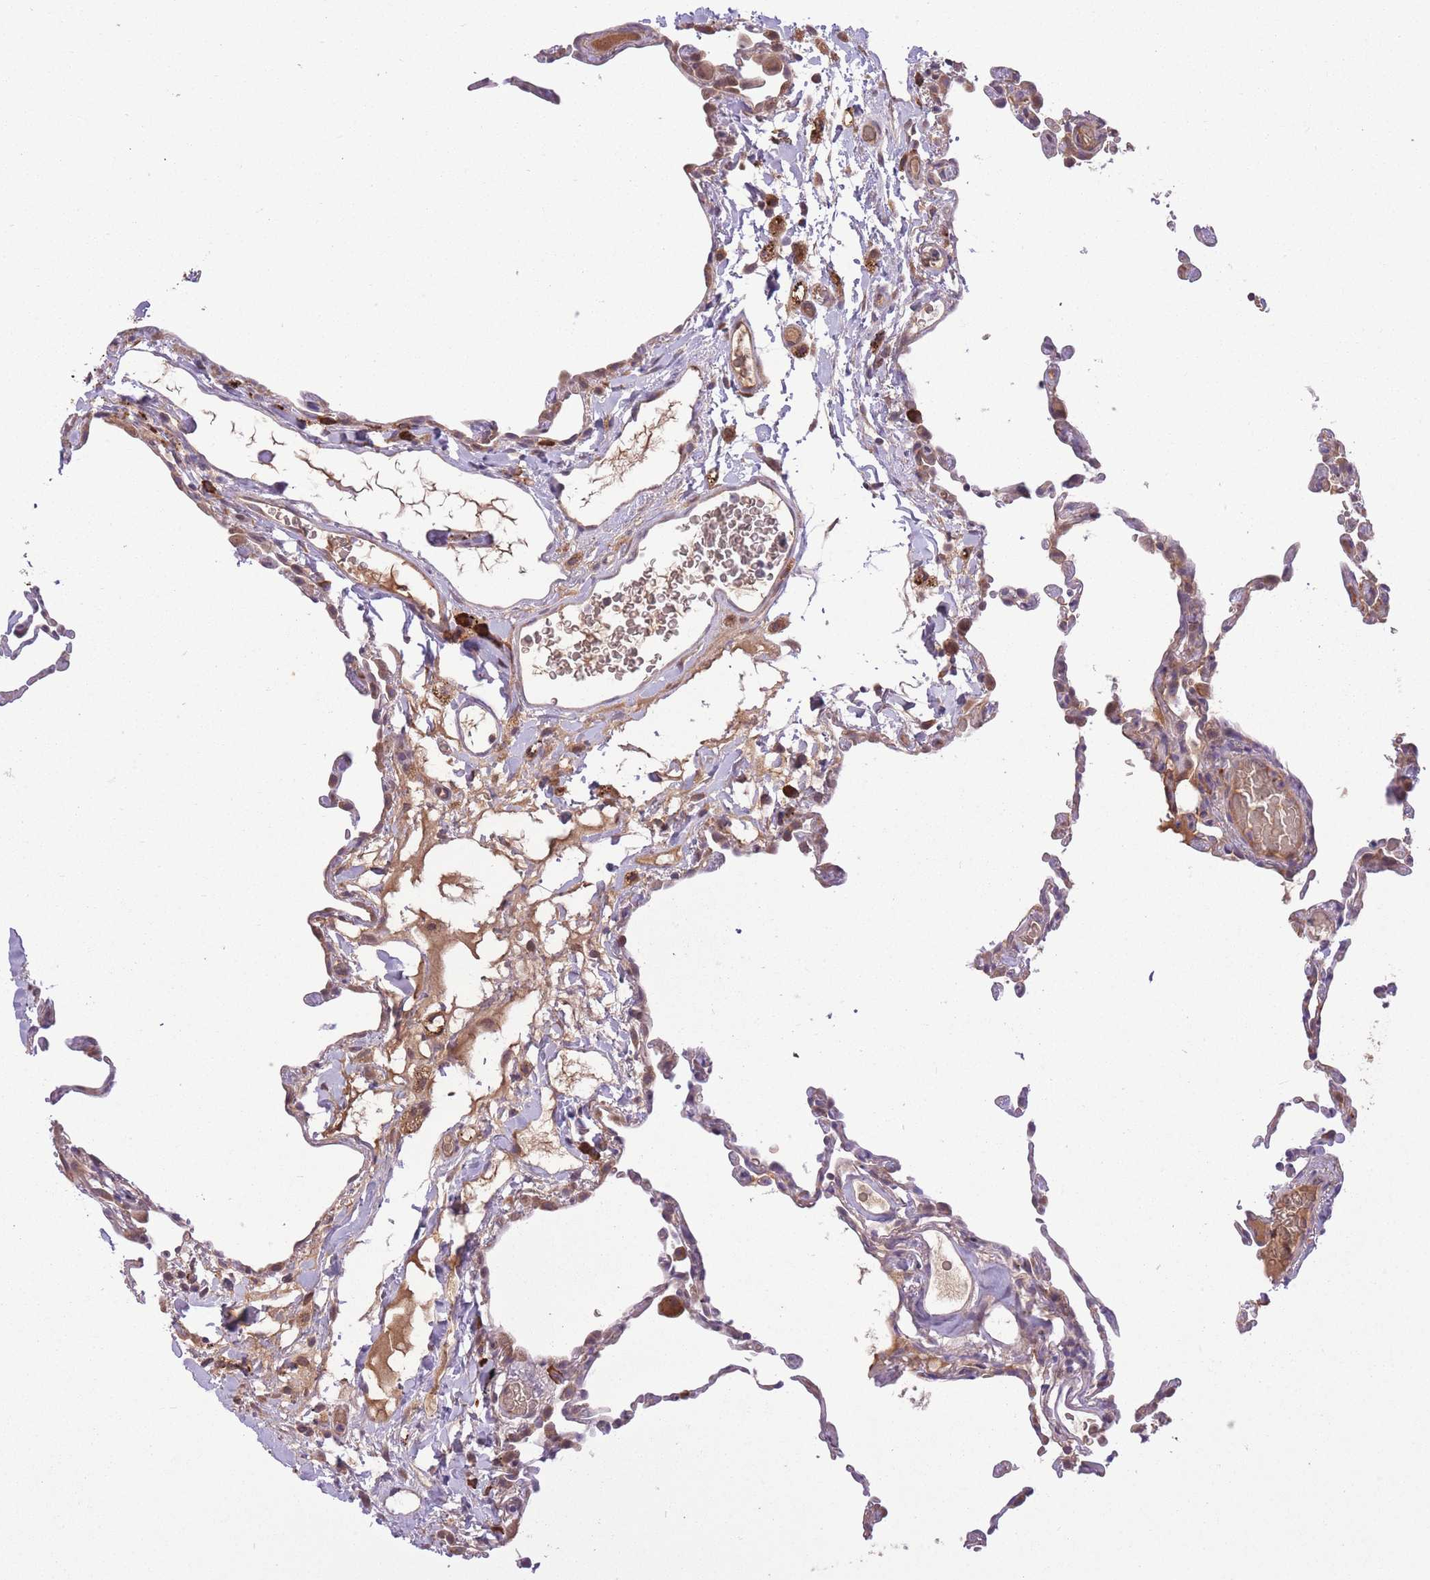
{"staining": {"intensity": "moderate", "quantity": "<25%", "location": "cytoplasmic/membranous"}, "tissue": "lung", "cell_type": "Alveolar cells", "image_type": "normal", "snomed": [{"axis": "morphology", "description": "Normal tissue, NOS"}, {"axis": "topography", "description": "Lung"}], "caption": "Immunohistochemistry photomicrograph of unremarkable lung: human lung stained using immunohistochemistry reveals low levels of moderate protein expression localized specifically in the cytoplasmic/membranous of alveolar cells, appearing as a cytoplasmic/membranous brown color.", "gene": "POLR3F", "patient": {"sex": "female", "age": 57}}